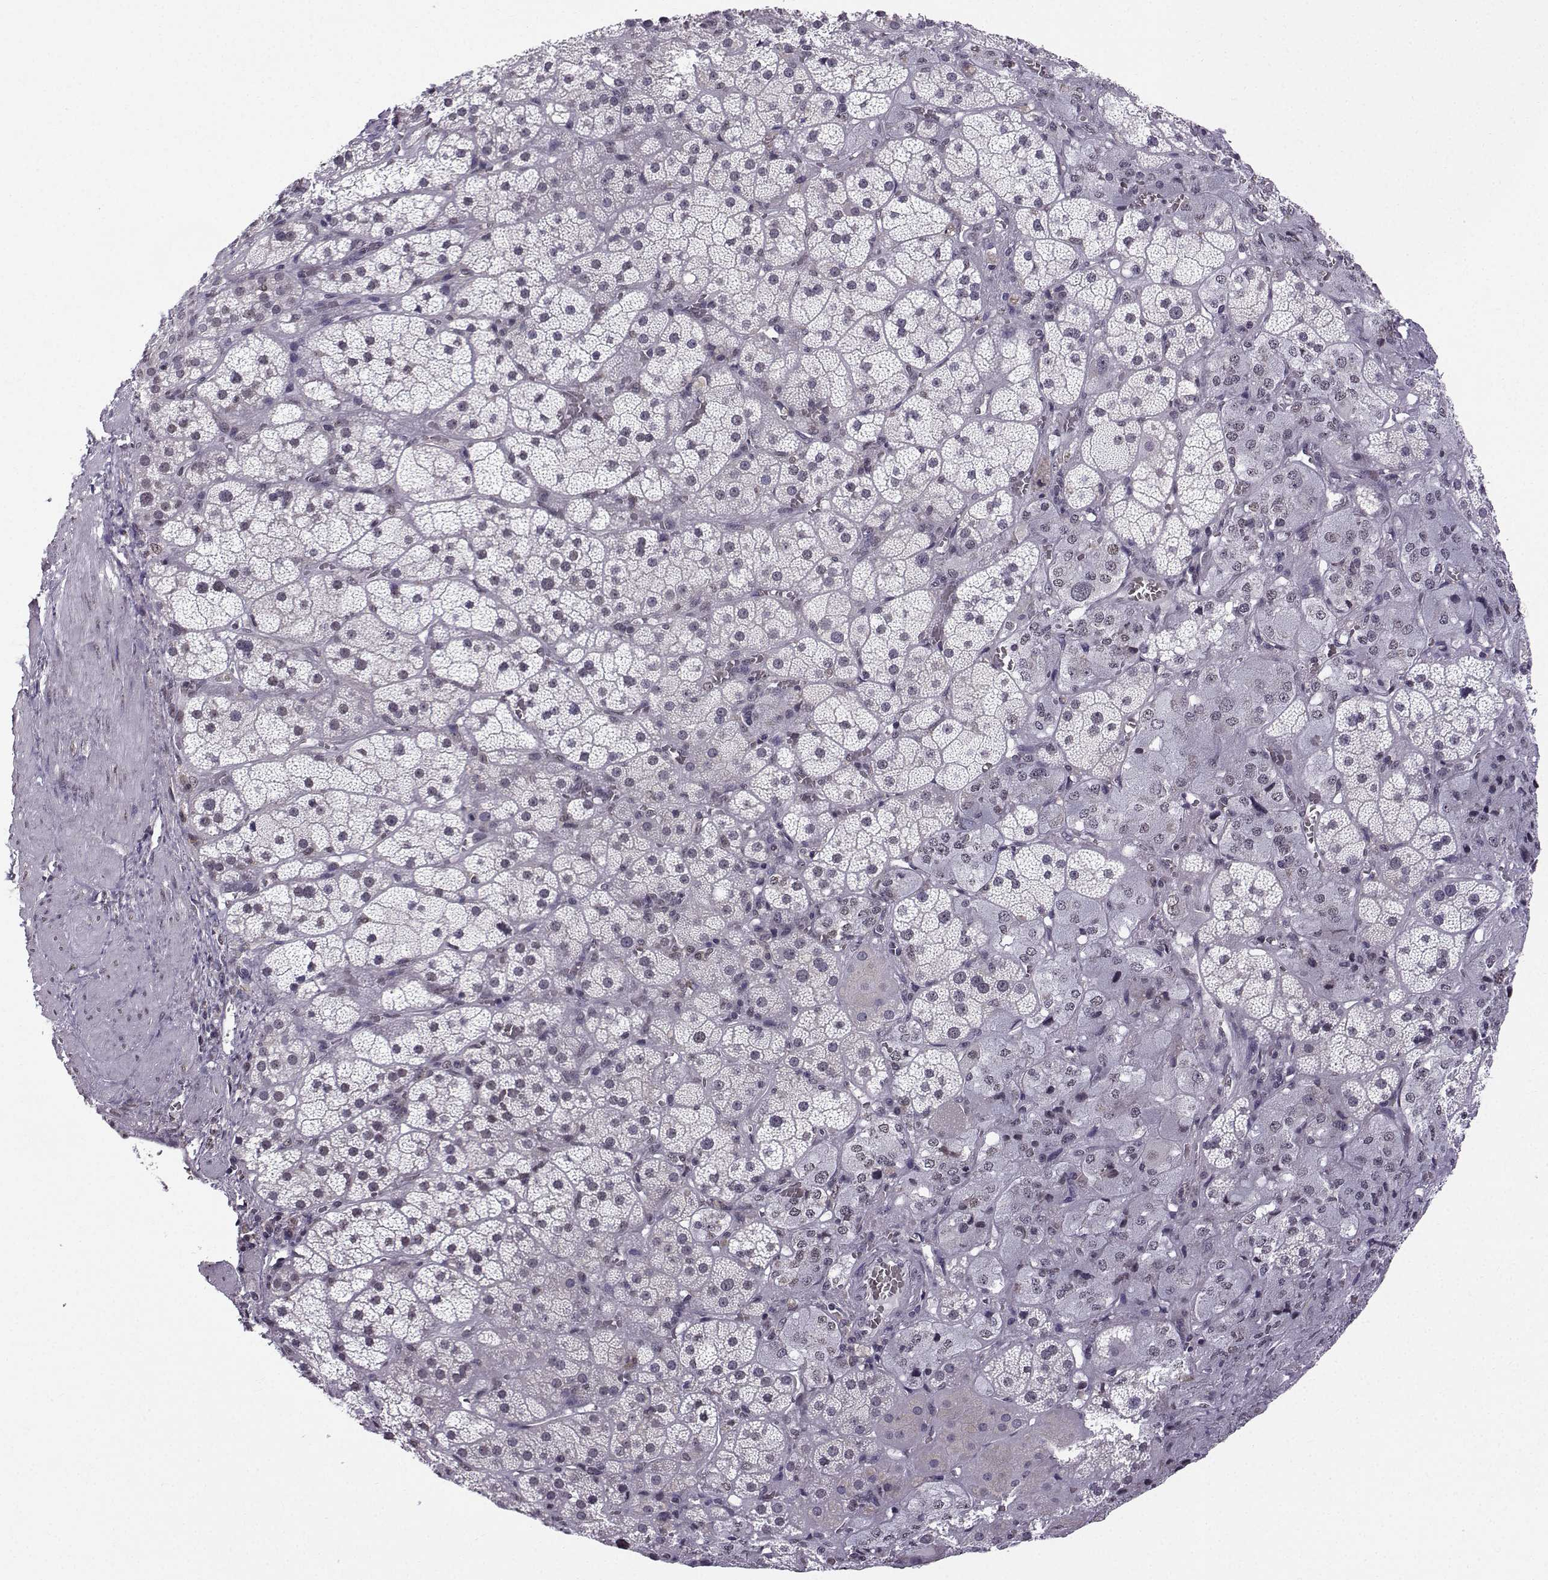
{"staining": {"intensity": "negative", "quantity": "none", "location": "none"}, "tissue": "adrenal gland", "cell_type": "Glandular cells", "image_type": "normal", "snomed": [{"axis": "morphology", "description": "Normal tissue, NOS"}, {"axis": "topography", "description": "Adrenal gland"}], "caption": "An image of adrenal gland stained for a protein reveals no brown staining in glandular cells. (DAB IHC with hematoxylin counter stain).", "gene": "EZH1", "patient": {"sex": "male", "age": 57}}